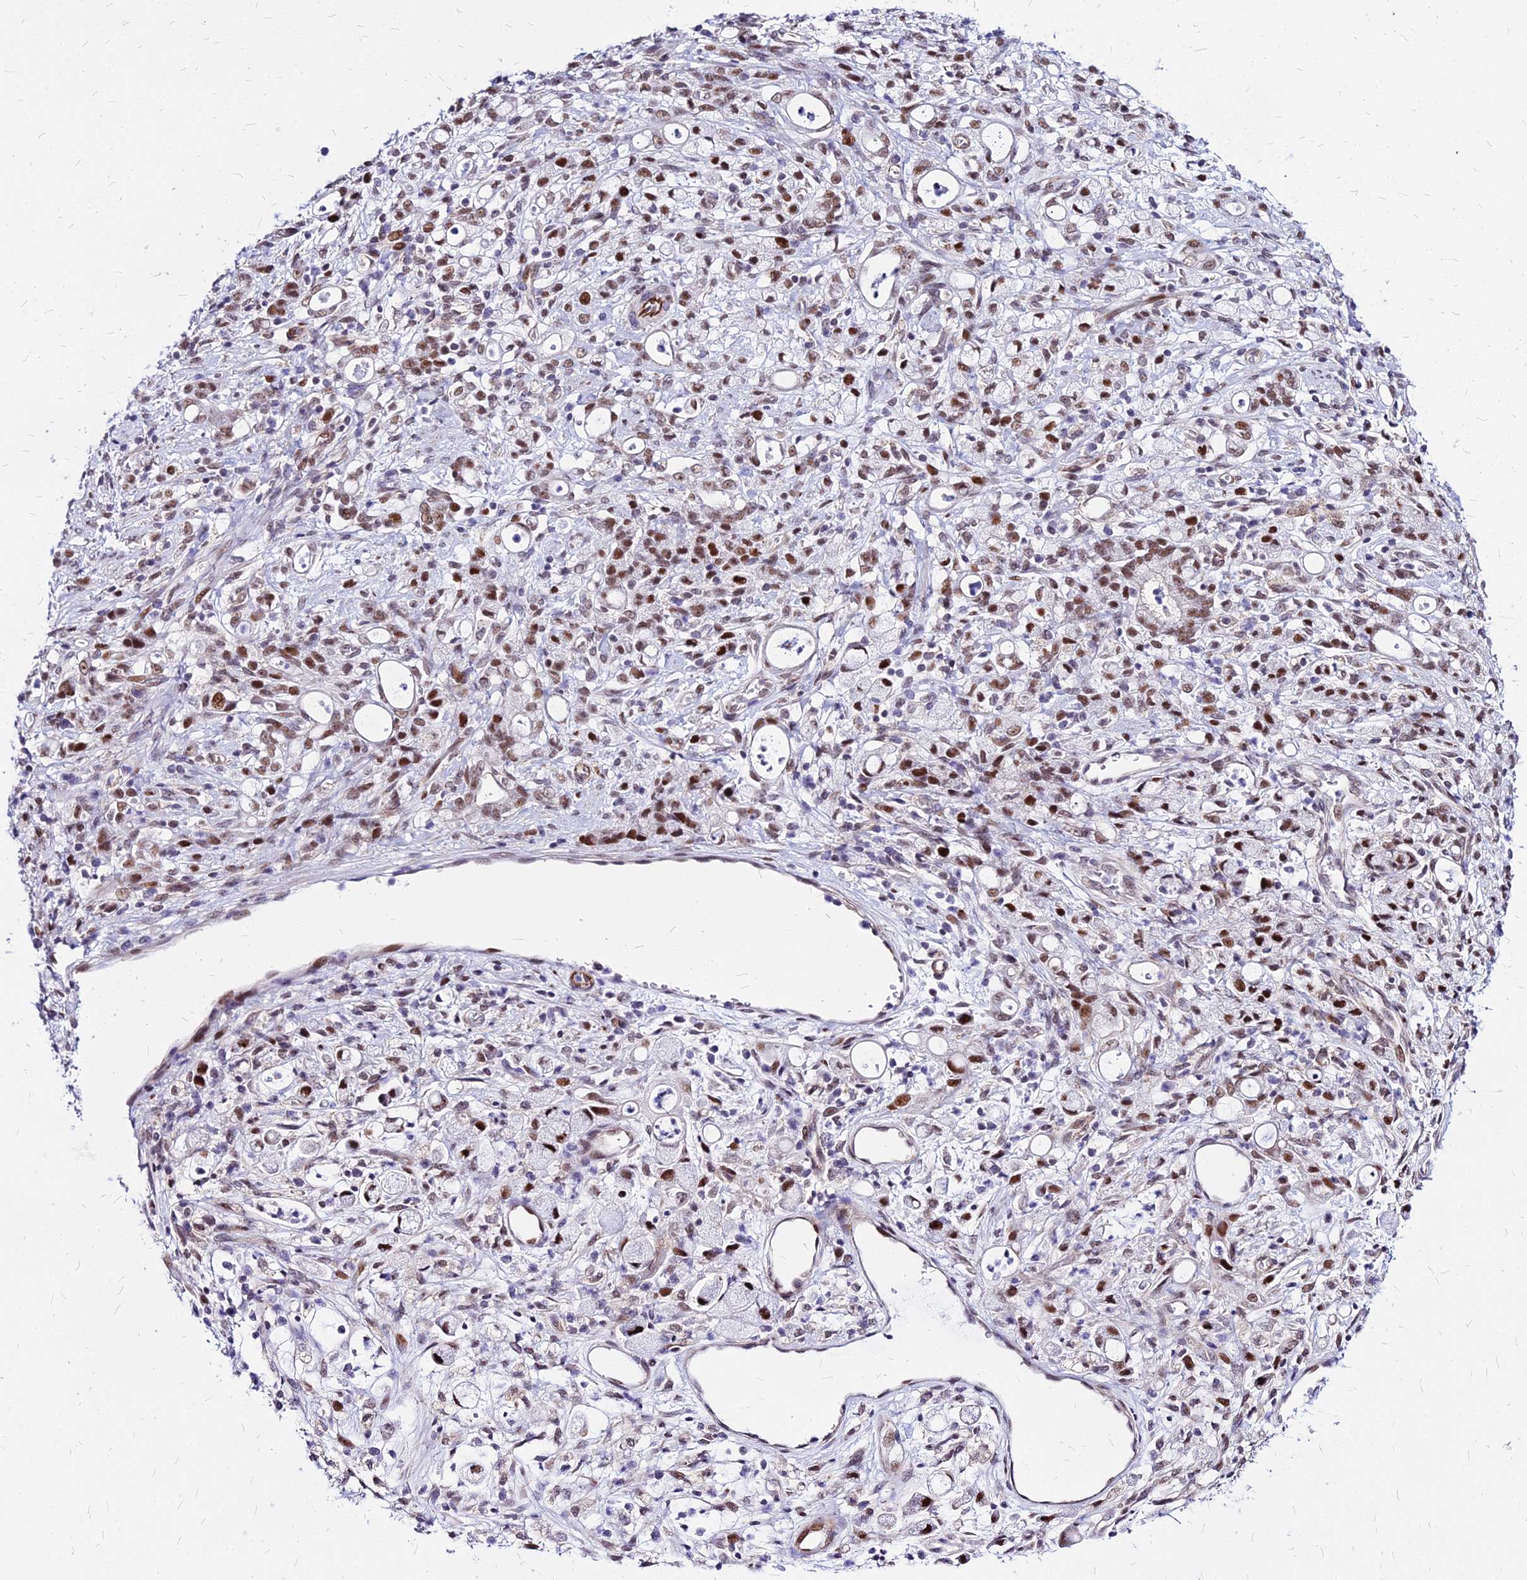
{"staining": {"intensity": "moderate", "quantity": "25%-75%", "location": "nuclear"}, "tissue": "stomach cancer", "cell_type": "Tumor cells", "image_type": "cancer", "snomed": [{"axis": "morphology", "description": "Adenocarcinoma, NOS"}, {"axis": "topography", "description": "Stomach"}], "caption": "This photomicrograph demonstrates immunohistochemistry staining of human adenocarcinoma (stomach), with medium moderate nuclear staining in about 25%-75% of tumor cells.", "gene": "FDX2", "patient": {"sex": "female", "age": 60}}